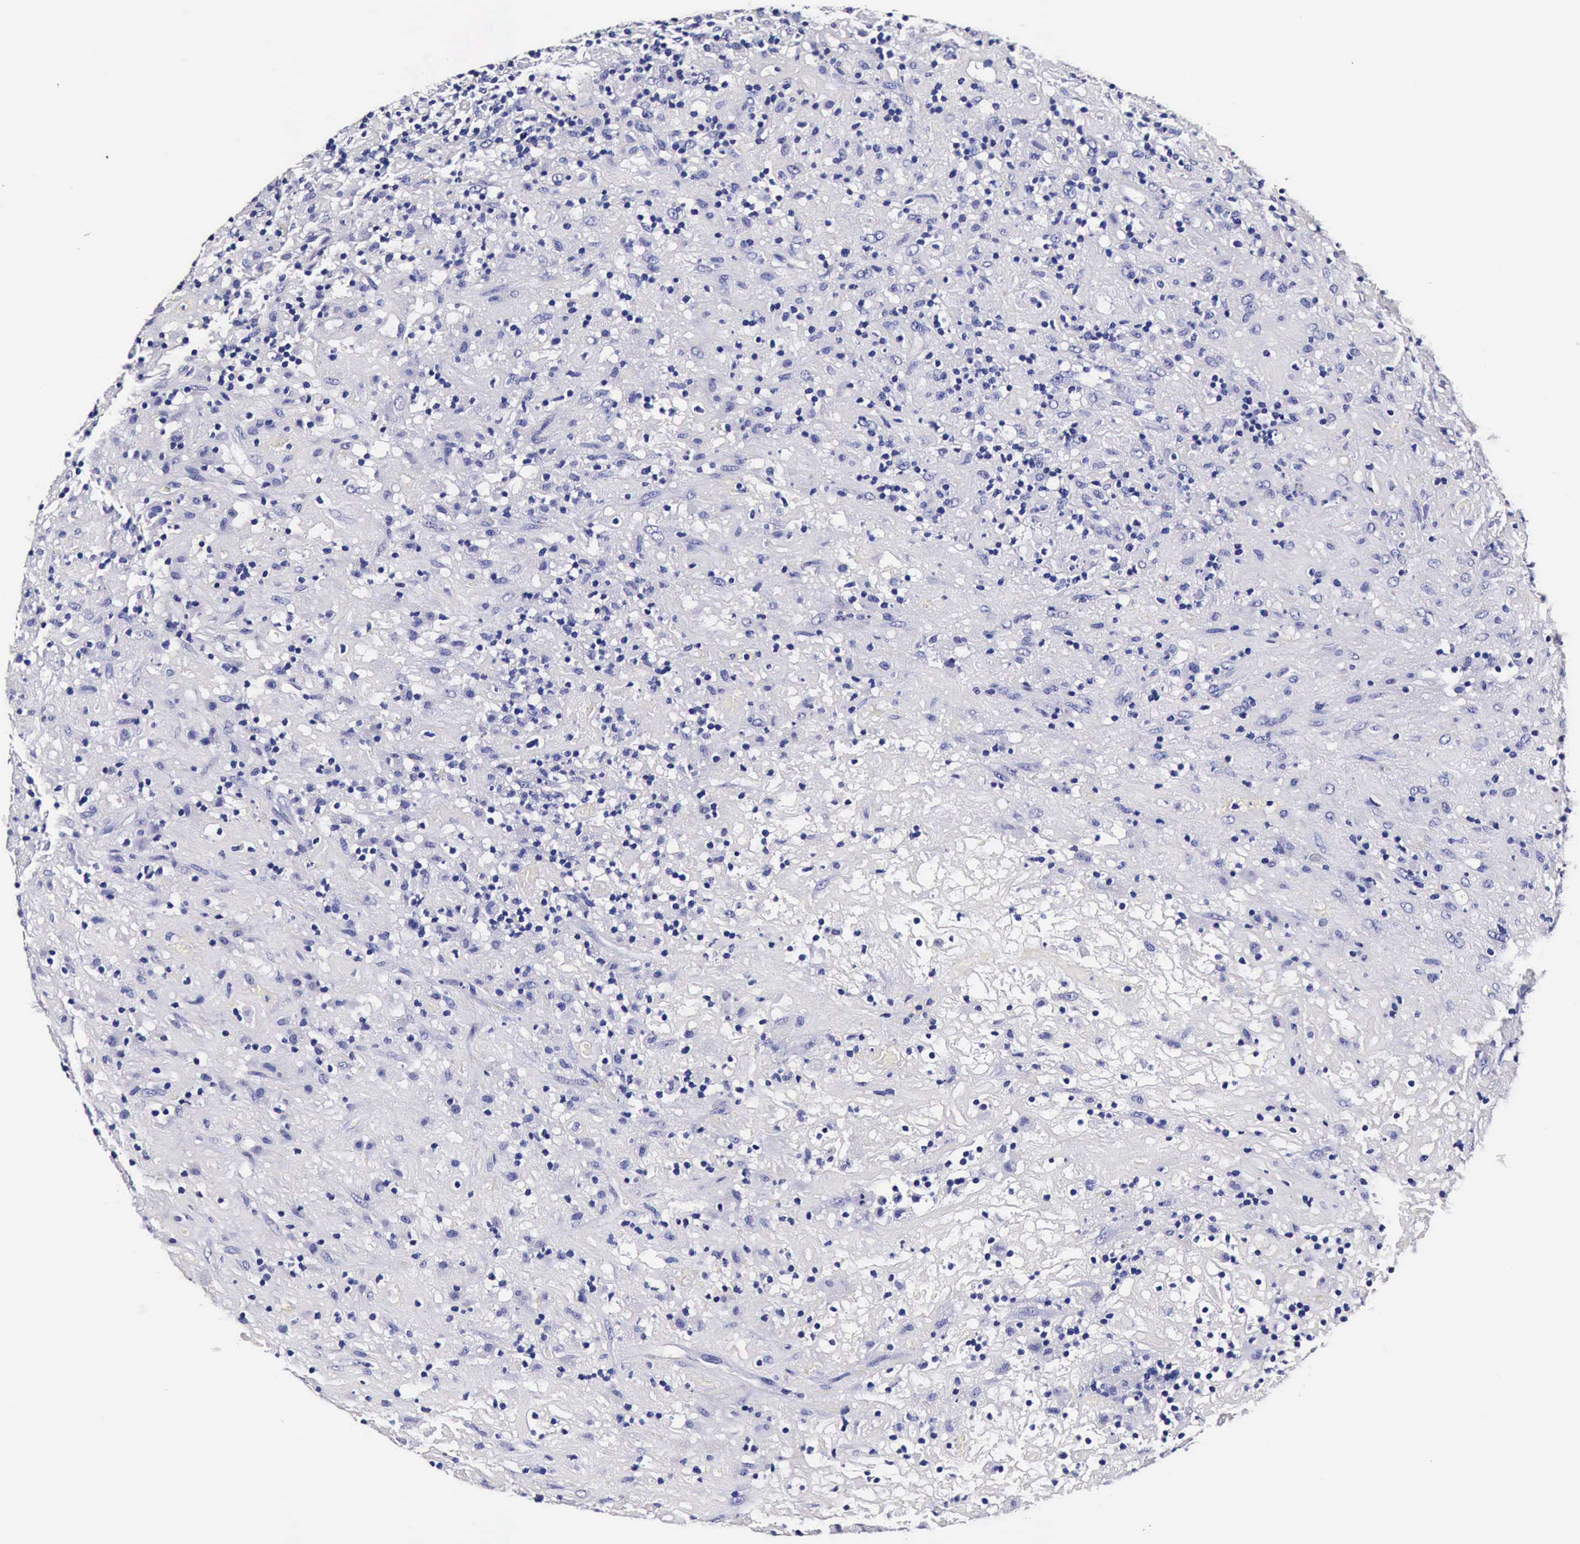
{"staining": {"intensity": "negative", "quantity": "none", "location": "none"}, "tissue": "lymphoma", "cell_type": "Tumor cells", "image_type": "cancer", "snomed": [{"axis": "morphology", "description": "Hodgkin's disease, NOS"}, {"axis": "topography", "description": "Lymph node"}], "caption": "High power microscopy micrograph of an immunohistochemistry (IHC) micrograph of lymphoma, revealing no significant expression in tumor cells. The staining was performed using DAB to visualize the protein expression in brown, while the nuclei were stained in blue with hematoxylin (Magnification: 20x).", "gene": "IAPP", "patient": {"sex": "male", "age": 46}}